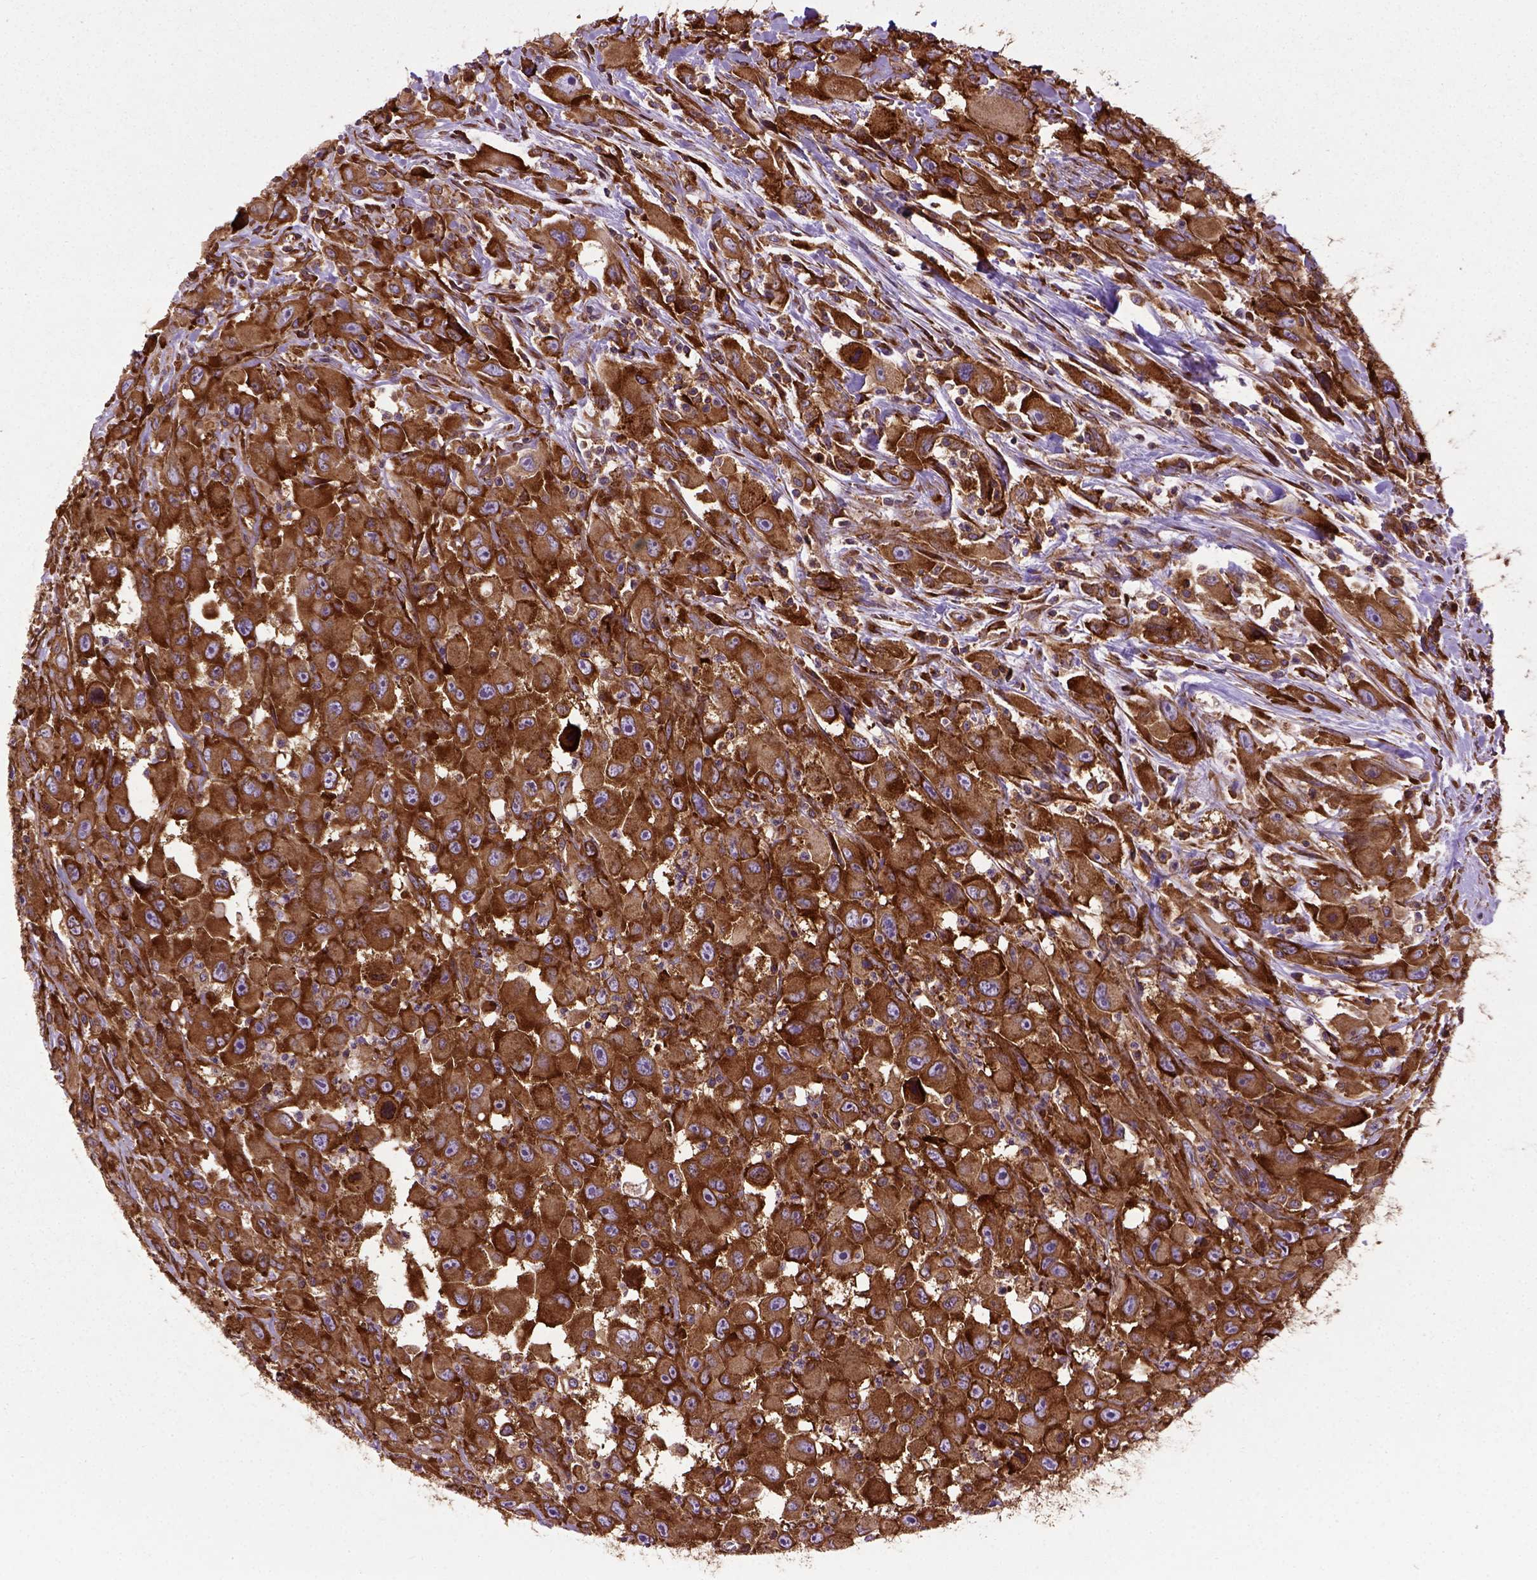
{"staining": {"intensity": "strong", "quantity": ">75%", "location": "cytoplasmic/membranous"}, "tissue": "head and neck cancer", "cell_type": "Tumor cells", "image_type": "cancer", "snomed": [{"axis": "morphology", "description": "Squamous cell carcinoma, NOS"}, {"axis": "morphology", "description": "Squamous cell carcinoma, metastatic, NOS"}, {"axis": "topography", "description": "Oral tissue"}, {"axis": "topography", "description": "Head-Neck"}], "caption": "Approximately >75% of tumor cells in head and neck cancer show strong cytoplasmic/membranous protein positivity as visualized by brown immunohistochemical staining.", "gene": "CAPRIN1", "patient": {"sex": "female", "age": 85}}